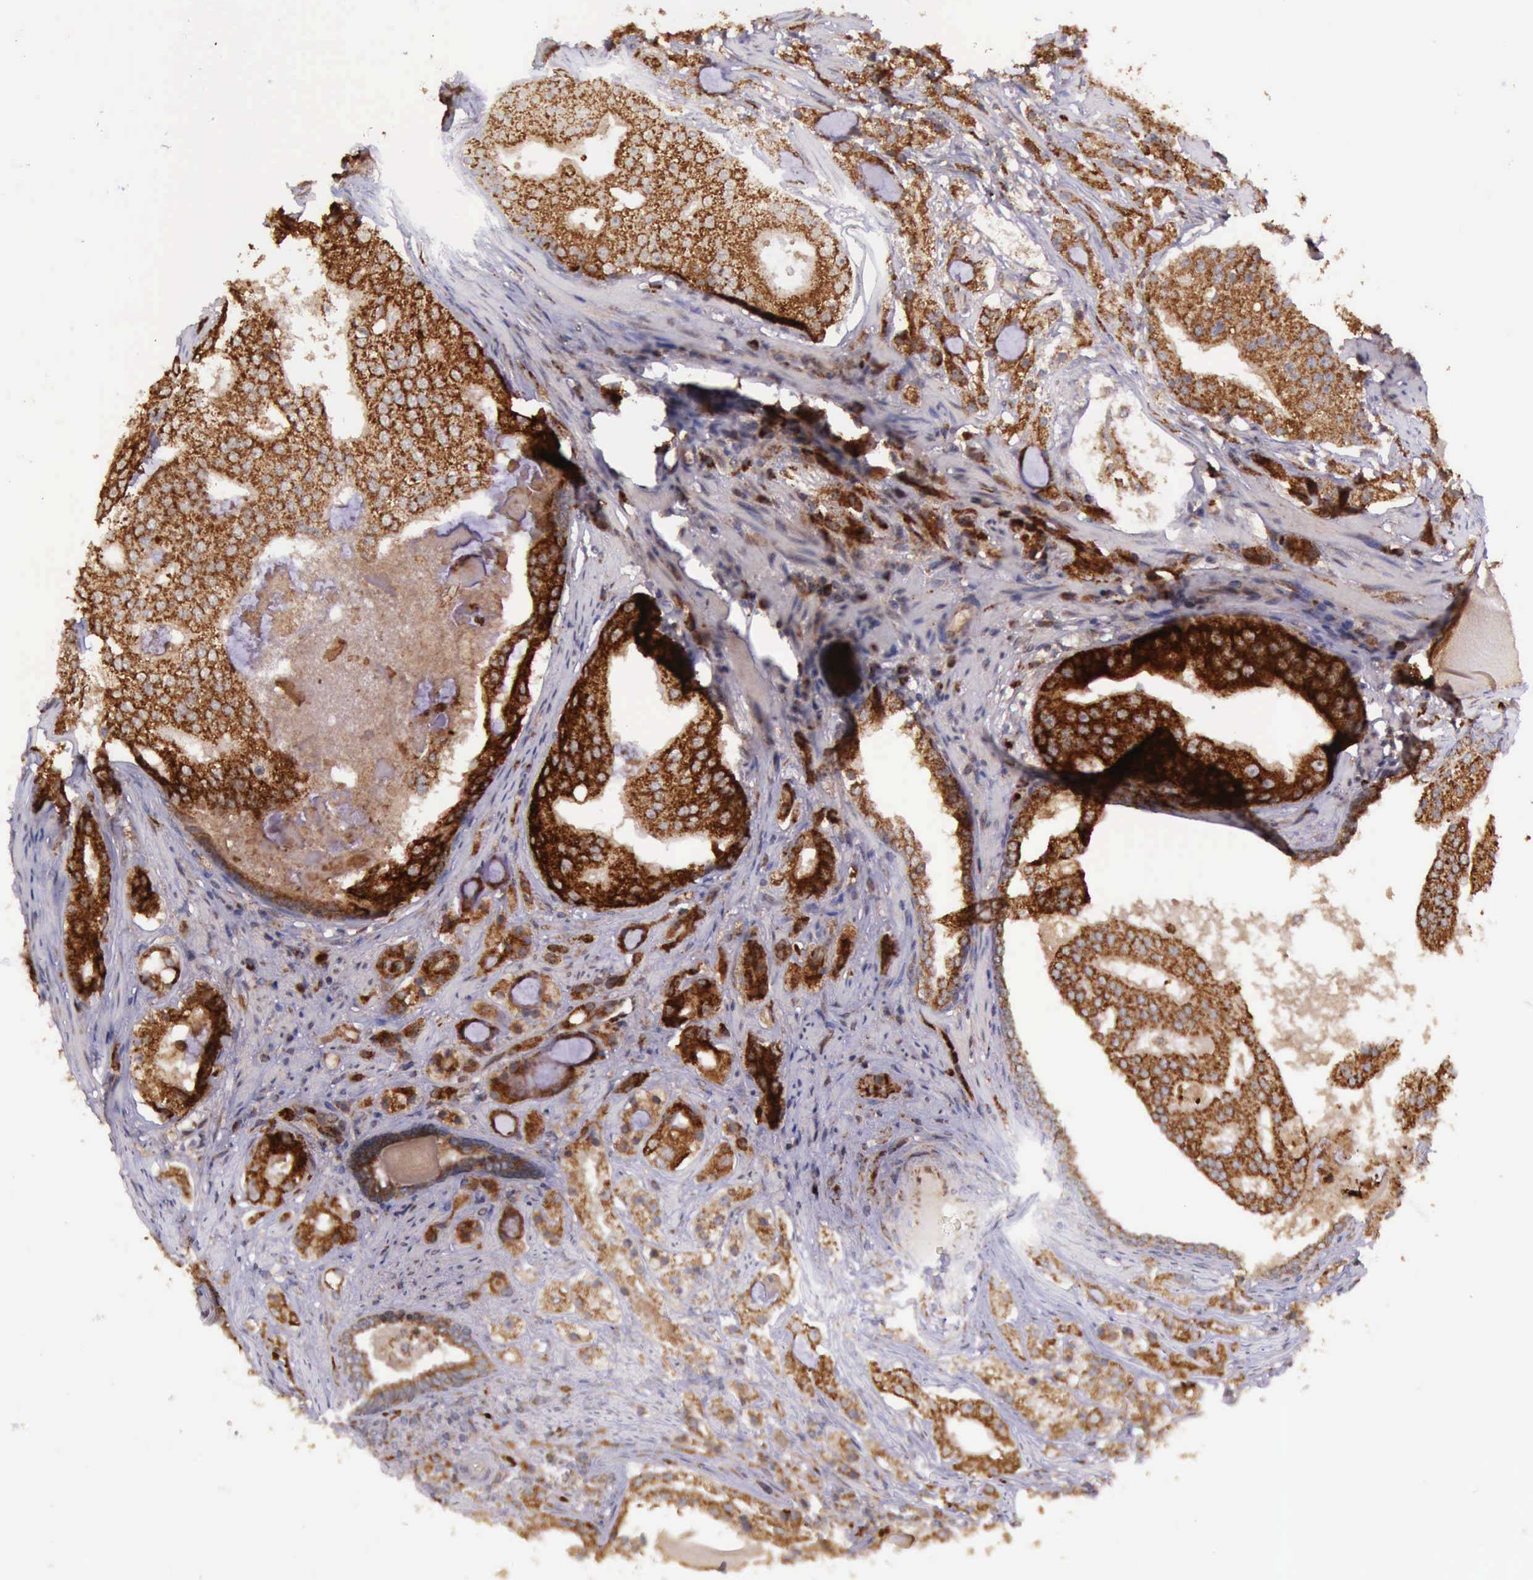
{"staining": {"intensity": "moderate", "quantity": ">75%", "location": "cytoplasmic/membranous"}, "tissue": "prostate cancer", "cell_type": "Tumor cells", "image_type": "cancer", "snomed": [{"axis": "morphology", "description": "Adenocarcinoma, High grade"}, {"axis": "topography", "description": "Prostate"}], "caption": "A brown stain shows moderate cytoplasmic/membranous staining of a protein in human prostate adenocarcinoma (high-grade) tumor cells.", "gene": "ARMCX3", "patient": {"sex": "male", "age": 68}}